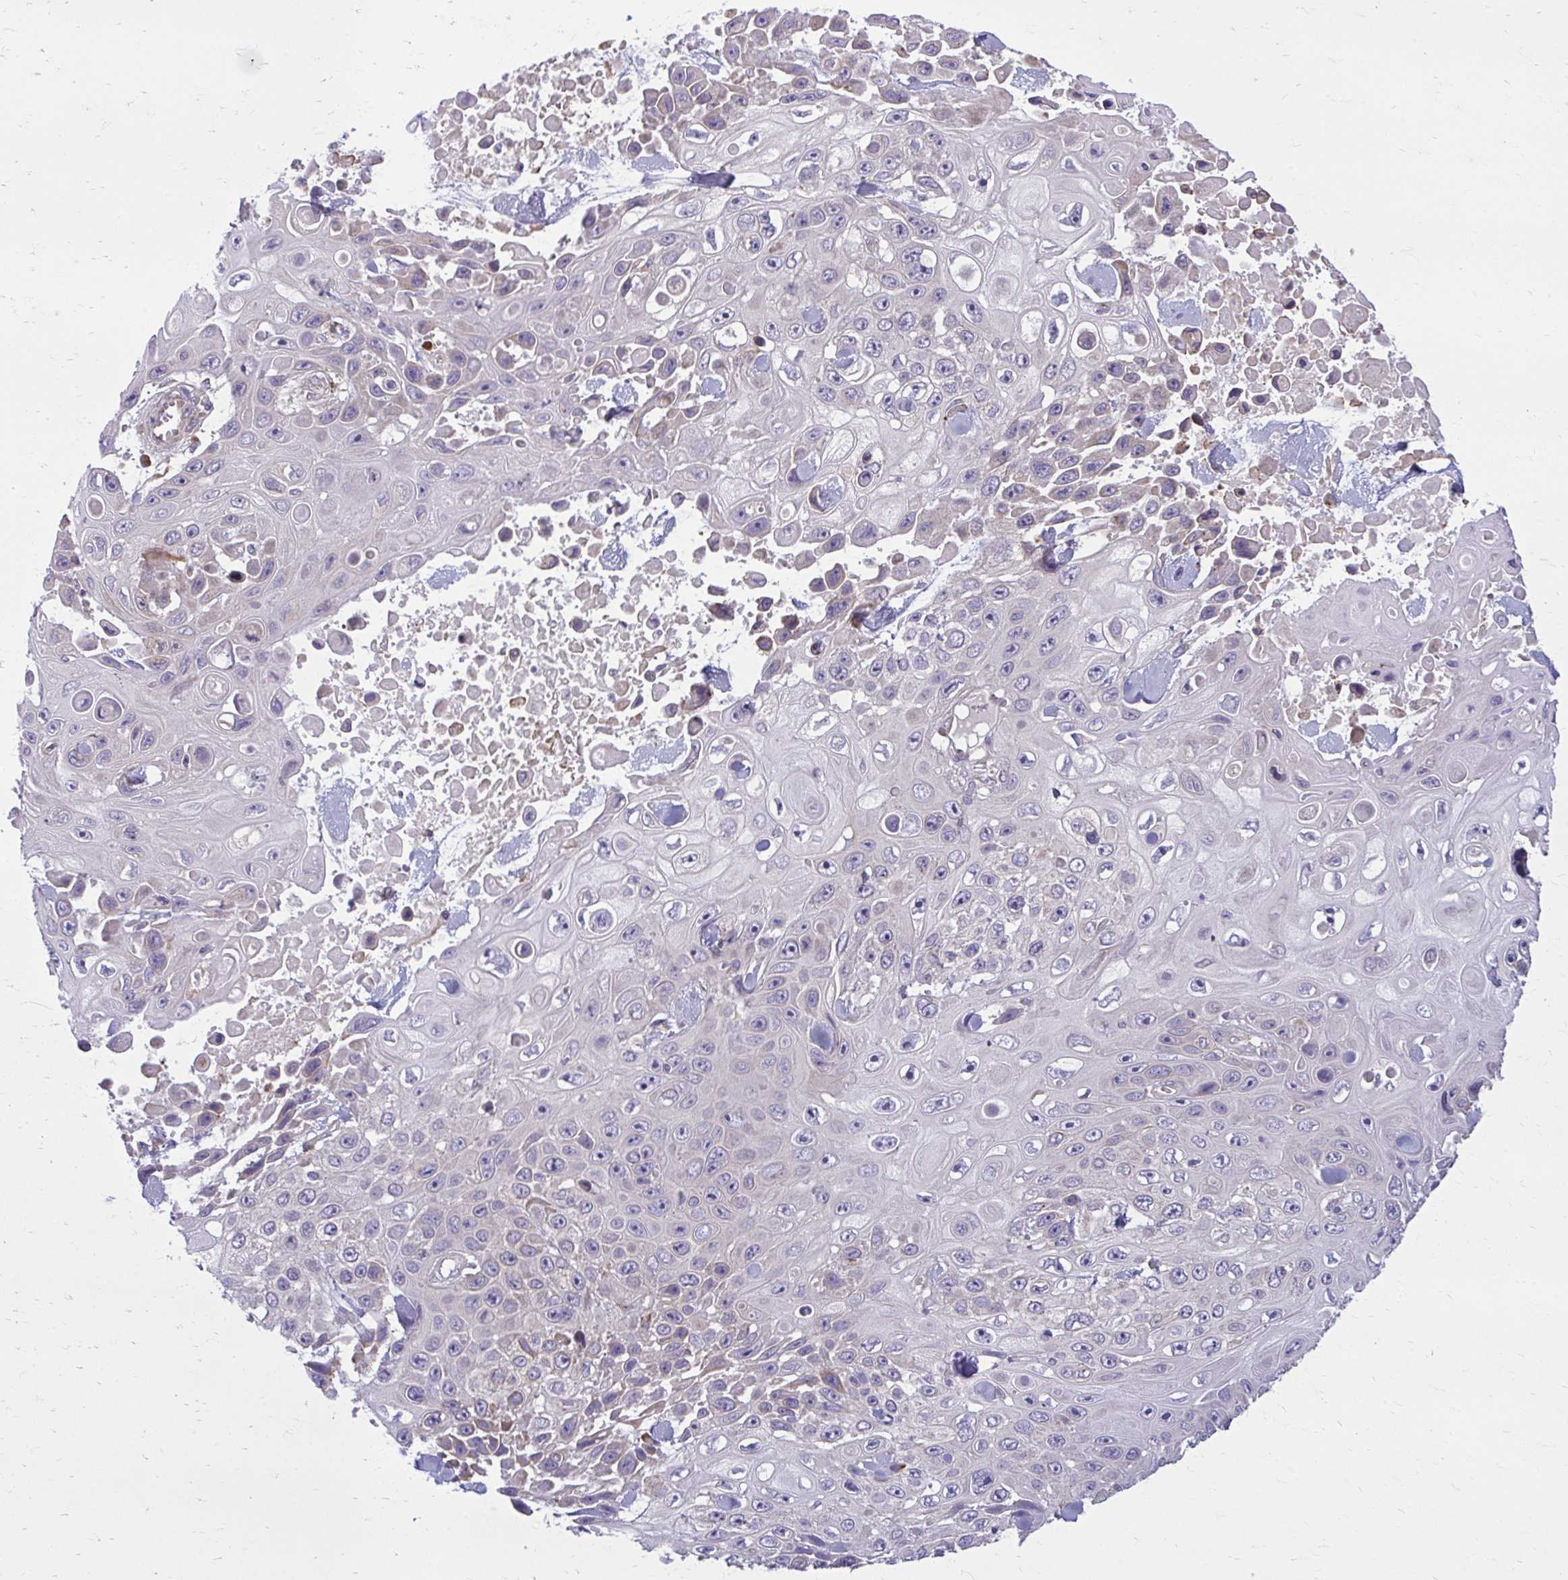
{"staining": {"intensity": "negative", "quantity": "none", "location": "none"}, "tissue": "skin cancer", "cell_type": "Tumor cells", "image_type": "cancer", "snomed": [{"axis": "morphology", "description": "Squamous cell carcinoma, NOS"}, {"axis": "topography", "description": "Skin"}], "caption": "Tumor cells show no significant protein expression in skin cancer (squamous cell carcinoma). Brightfield microscopy of immunohistochemistry stained with DAB (3,3'-diaminobenzidine) (brown) and hematoxylin (blue), captured at high magnification.", "gene": "CEMP1", "patient": {"sex": "male", "age": 82}}